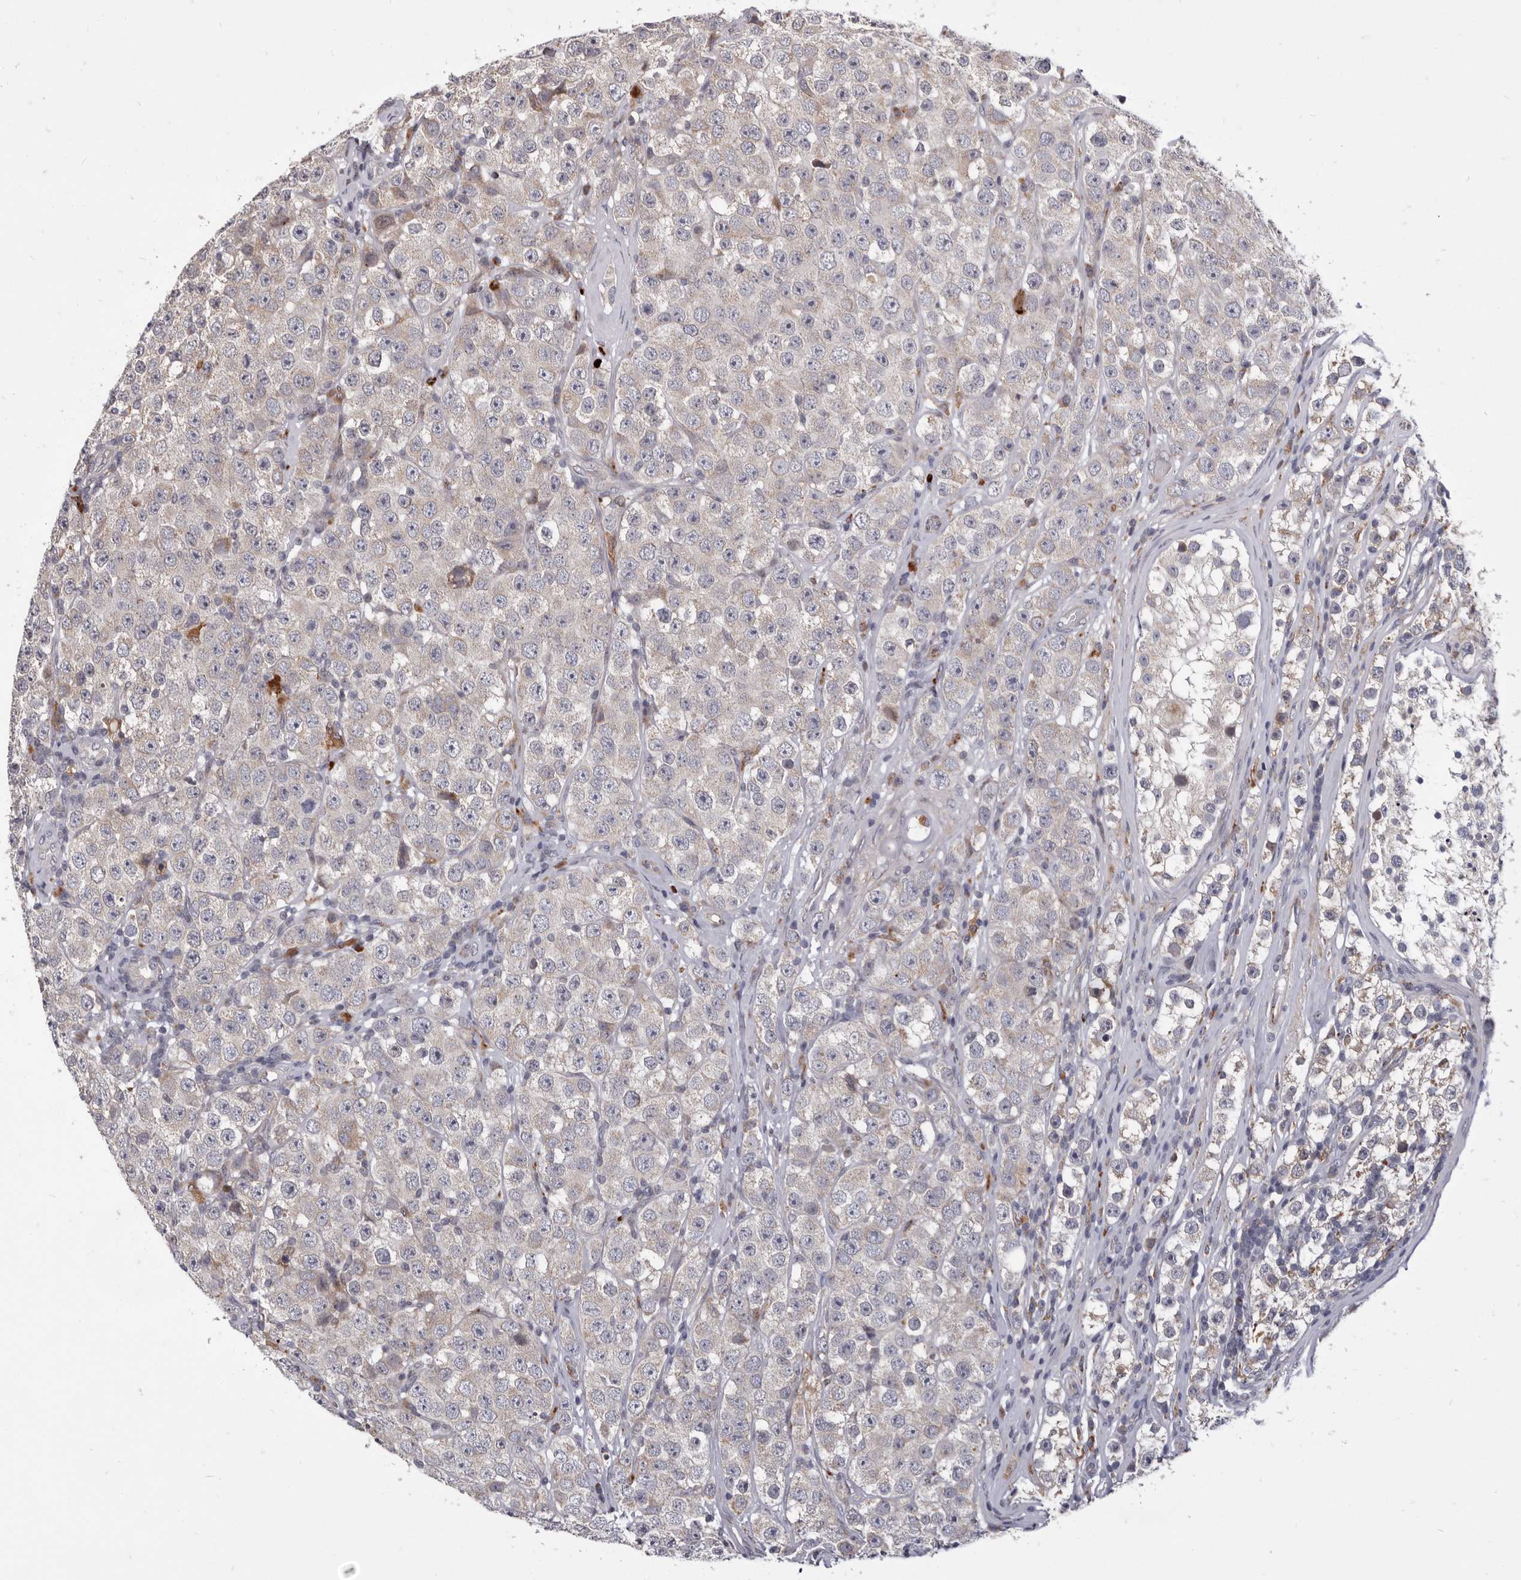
{"staining": {"intensity": "negative", "quantity": "none", "location": "none"}, "tissue": "testis cancer", "cell_type": "Tumor cells", "image_type": "cancer", "snomed": [{"axis": "morphology", "description": "Seminoma, NOS"}, {"axis": "morphology", "description": "Carcinoma, Embryonal, NOS"}, {"axis": "topography", "description": "Testis"}], "caption": "There is no significant staining in tumor cells of testis cancer (seminoma). Brightfield microscopy of immunohistochemistry (IHC) stained with DAB (brown) and hematoxylin (blue), captured at high magnification.", "gene": "TOR3A", "patient": {"sex": "male", "age": 28}}